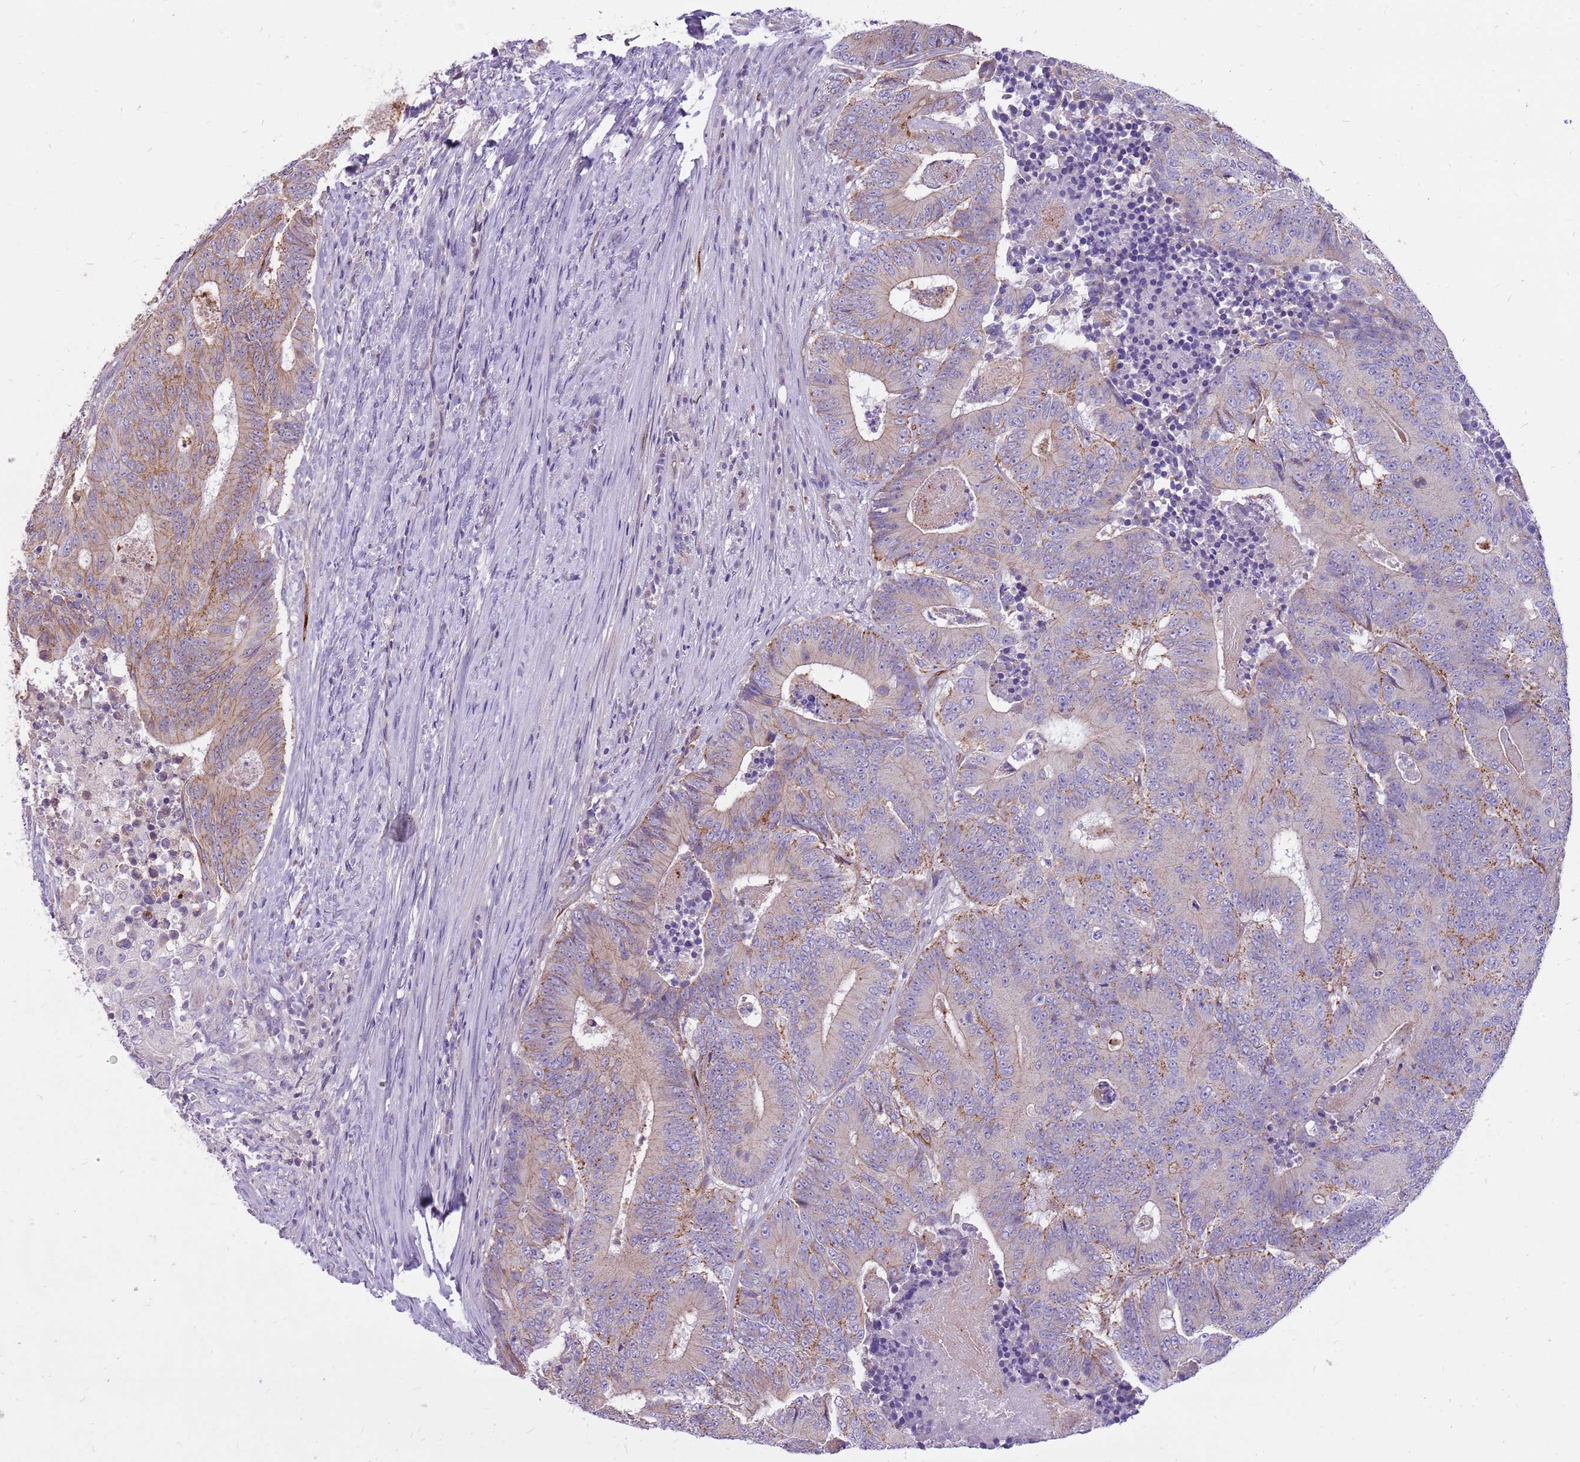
{"staining": {"intensity": "moderate", "quantity": "<25%", "location": "cytoplasmic/membranous"}, "tissue": "colorectal cancer", "cell_type": "Tumor cells", "image_type": "cancer", "snomed": [{"axis": "morphology", "description": "Adenocarcinoma, NOS"}, {"axis": "topography", "description": "Colon"}], "caption": "Protein staining exhibits moderate cytoplasmic/membranous staining in approximately <25% of tumor cells in adenocarcinoma (colorectal). Using DAB (3,3'-diaminobenzidine) (brown) and hematoxylin (blue) stains, captured at high magnification using brightfield microscopy.", "gene": "WDR90", "patient": {"sex": "male", "age": 83}}